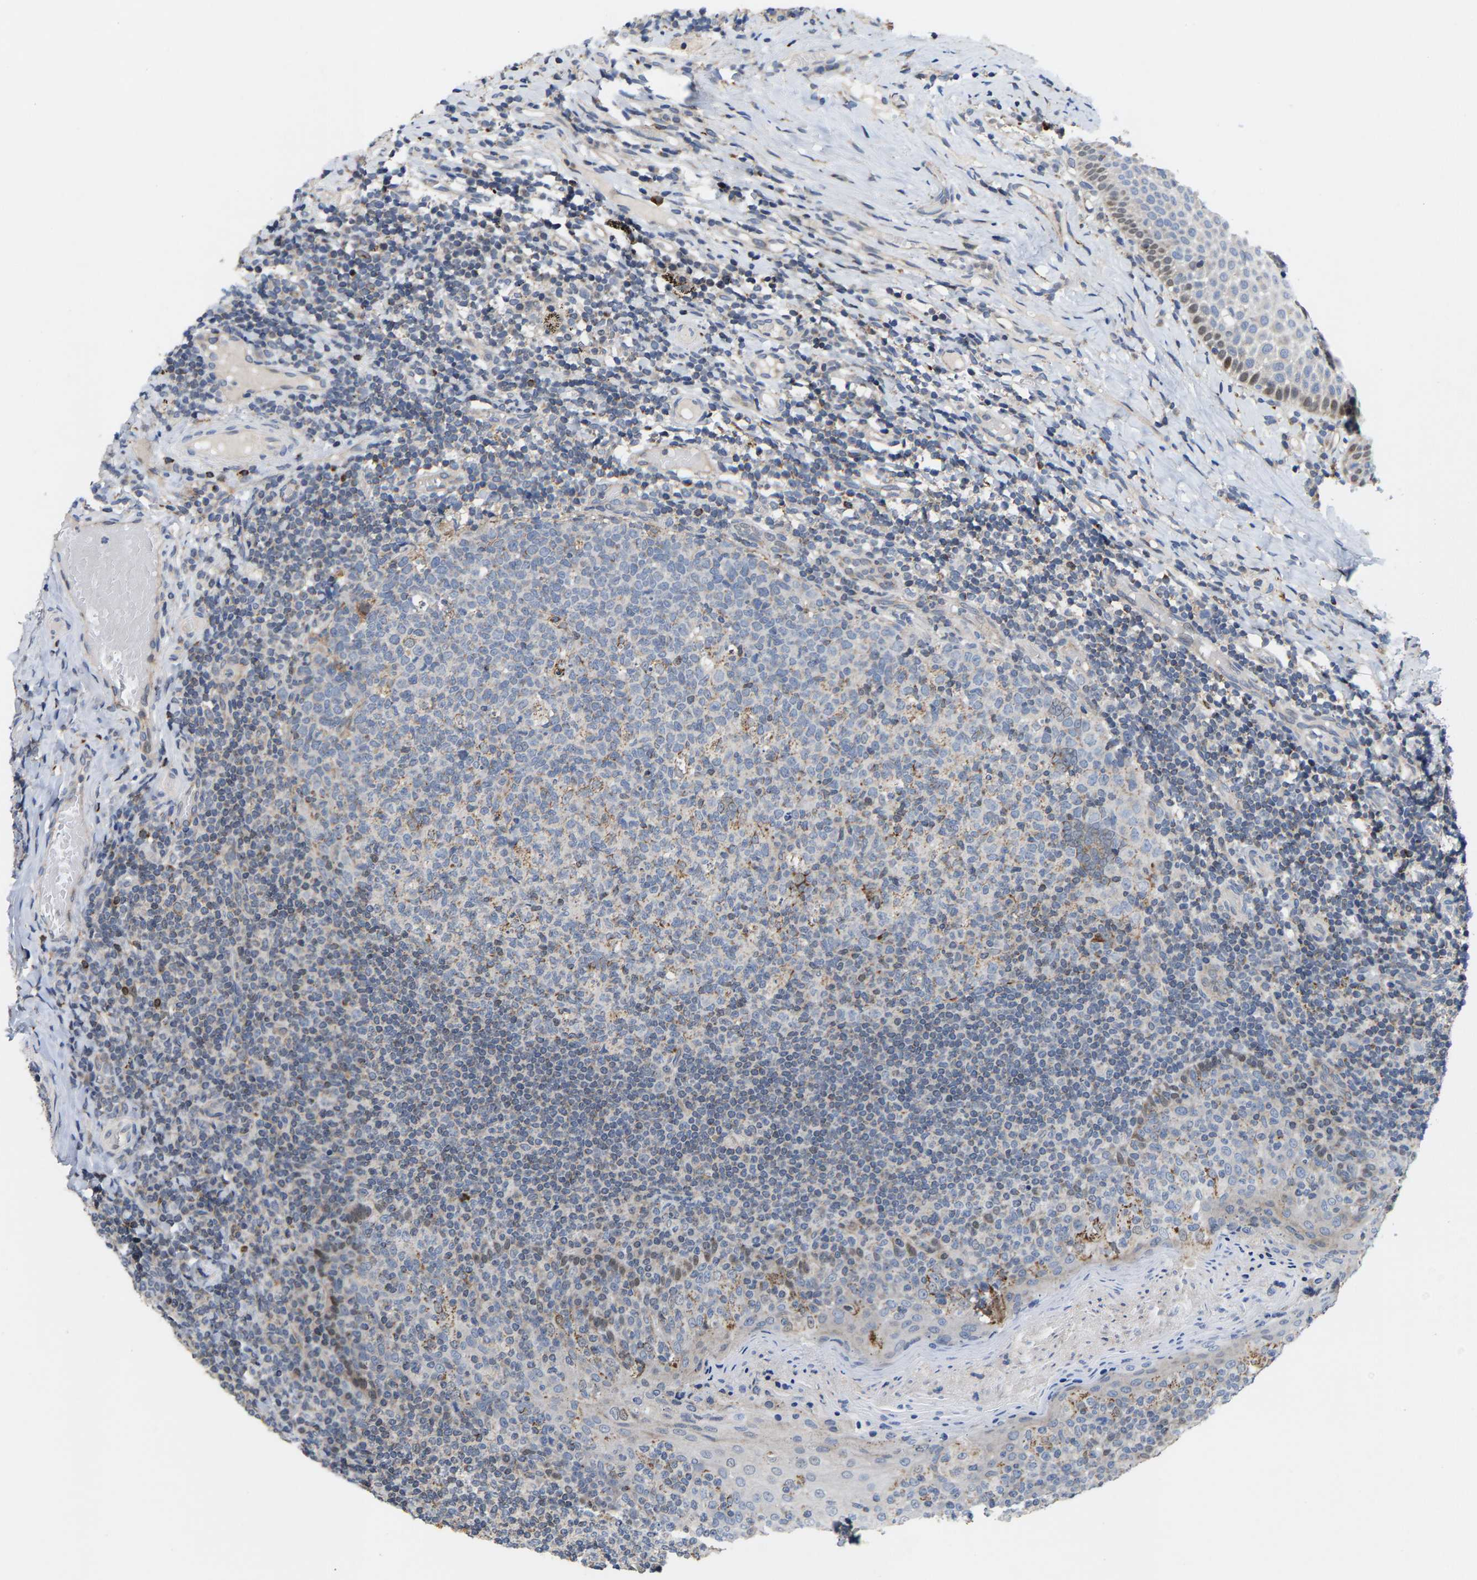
{"staining": {"intensity": "moderate", "quantity": "<25%", "location": "cytoplasmic/membranous"}, "tissue": "tonsil", "cell_type": "Germinal center cells", "image_type": "normal", "snomed": [{"axis": "morphology", "description": "Normal tissue, NOS"}, {"axis": "topography", "description": "Tonsil"}], "caption": "Unremarkable tonsil displays moderate cytoplasmic/membranous expression in approximately <25% of germinal center cells.", "gene": "TDRKH", "patient": {"sex": "female", "age": 19}}